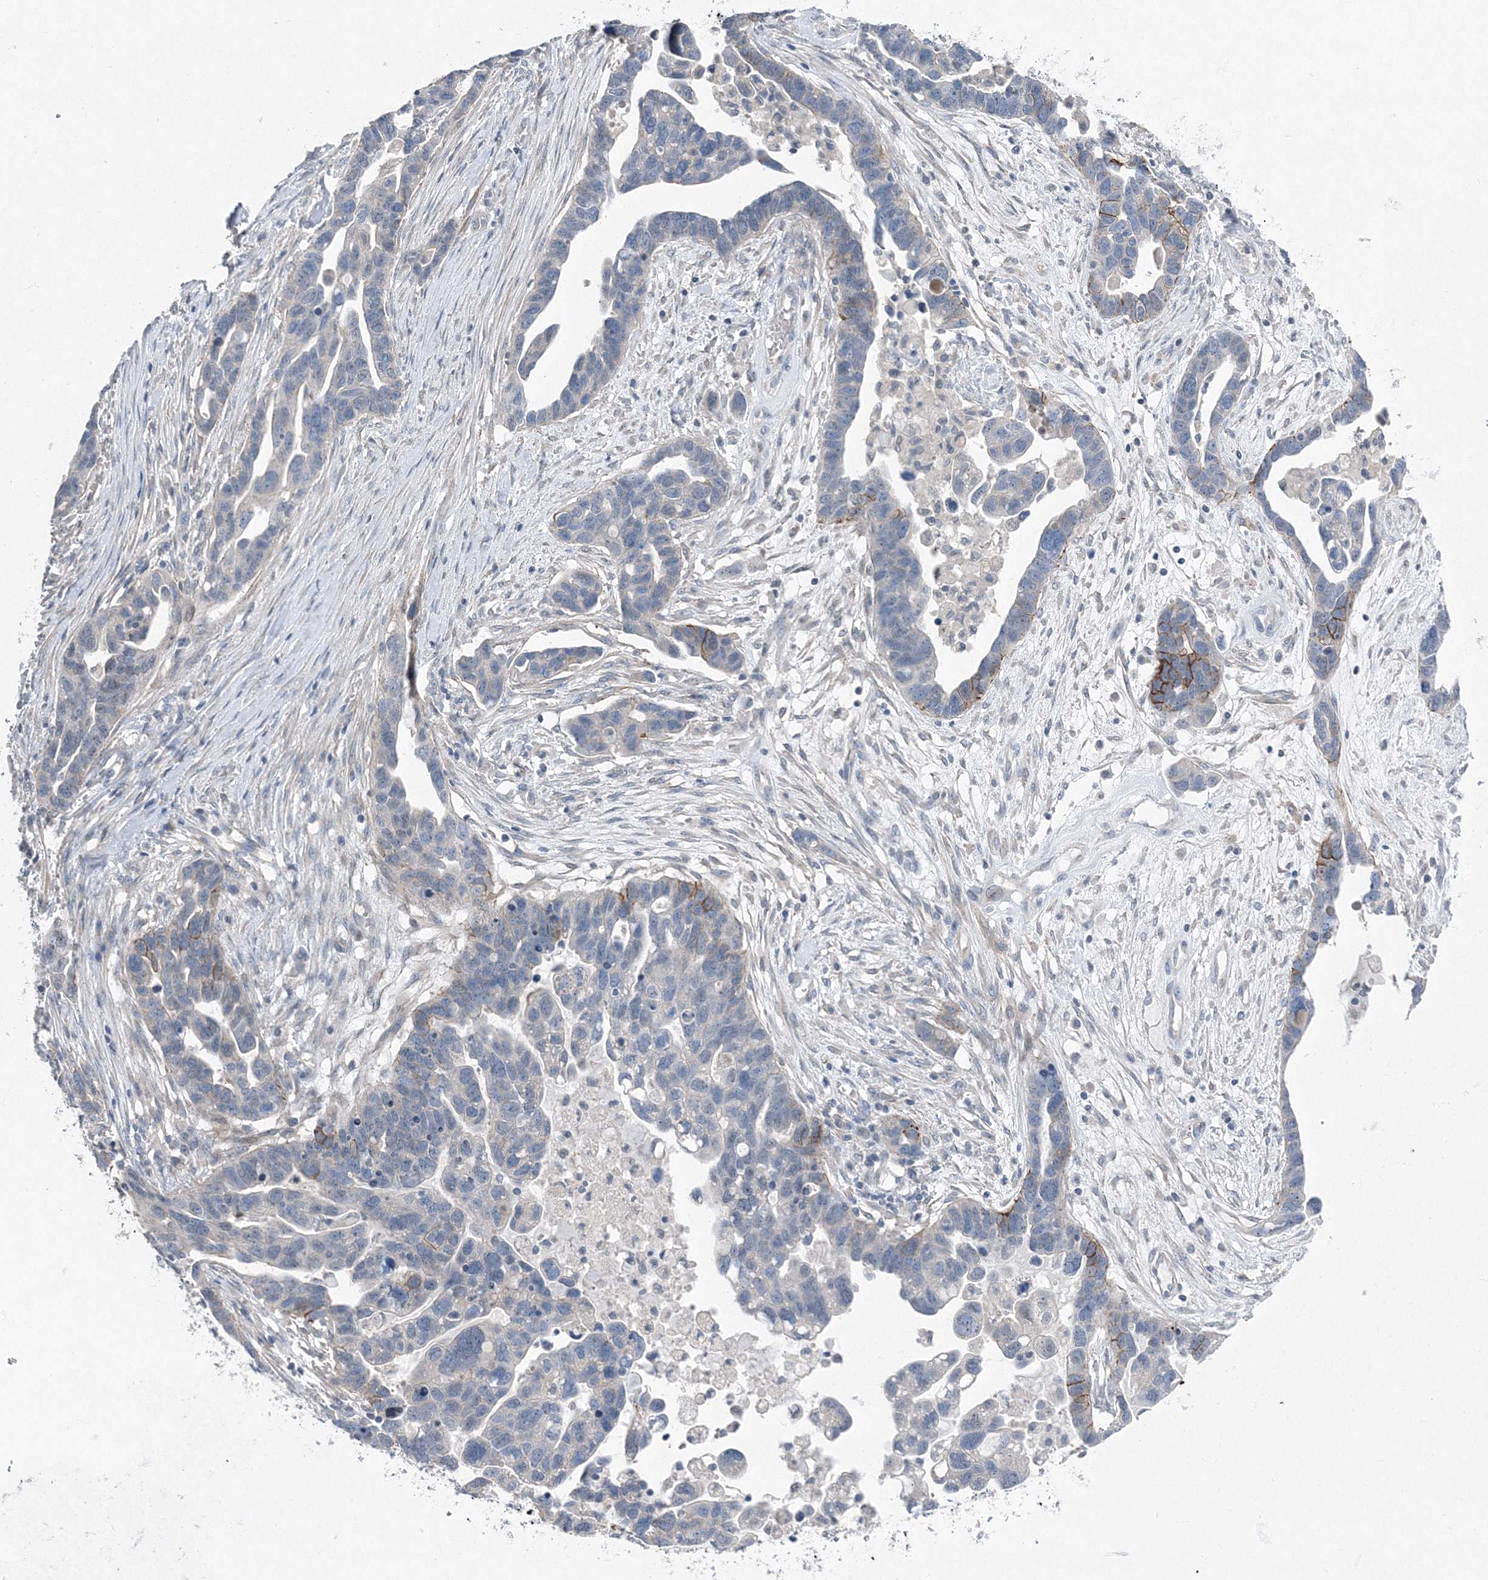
{"staining": {"intensity": "strong", "quantity": "<25%", "location": "cytoplasmic/membranous"}, "tissue": "ovarian cancer", "cell_type": "Tumor cells", "image_type": "cancer", "snomed": [{"axis": "morphology", "description": "Cystadenocarcinoma, serous, NOS"}, {"axis": "topography", "description": "Ovary"}], "caption": "Brown immunohistochemical staining in human ovarian cancer shows strong cytoplasmic/membranous staining in approximately <25% of tumor cells.", "gene": "AASDH", "patient": {"sex": "female", "age": 54}}